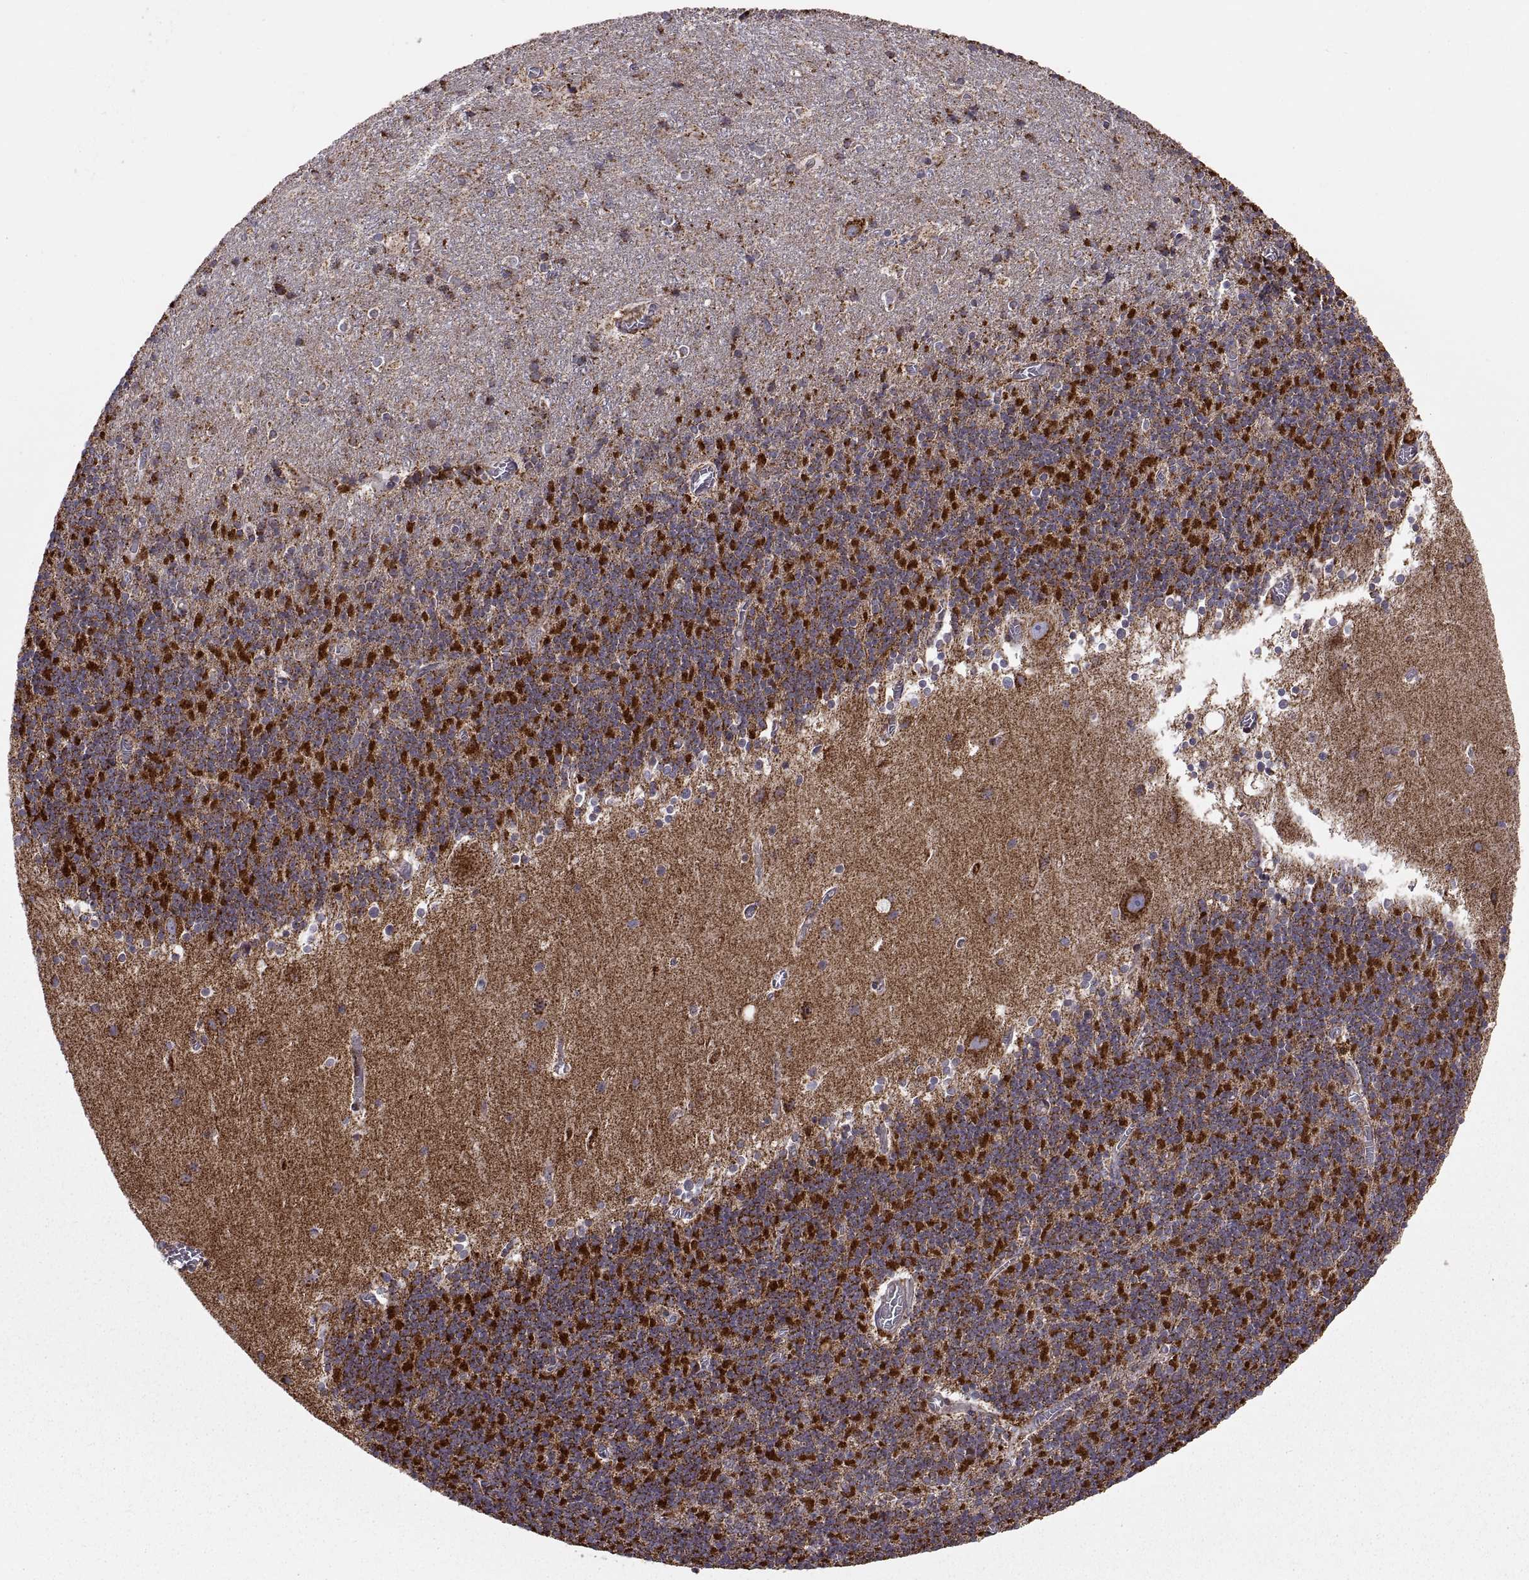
{"staining": {"intensity": "strong", "quantity": "25%-75%", "location": "cytoplasmic/membranous"}, "tissue": "cerebellum", "cell_type": "Cells in granular layer", "image_type": "normal", "snomed": [{"axis": "morphology", "description": "Normal tissue, NOS"}, {"axis": "topography", "description": "Cerebellum"}], "caption": "The micrograph demonstrates immunohistochemical staining of benign cerebellum. There is strong cytoplasmic/membranous expression is present in about 25%-75% of cells in granular layer. Immunohistochemistry stains the protein of interest in brown and the nuclei are stained blue.", "gene": "ARSD", "patient": {"sex": "male", "age": 70}}